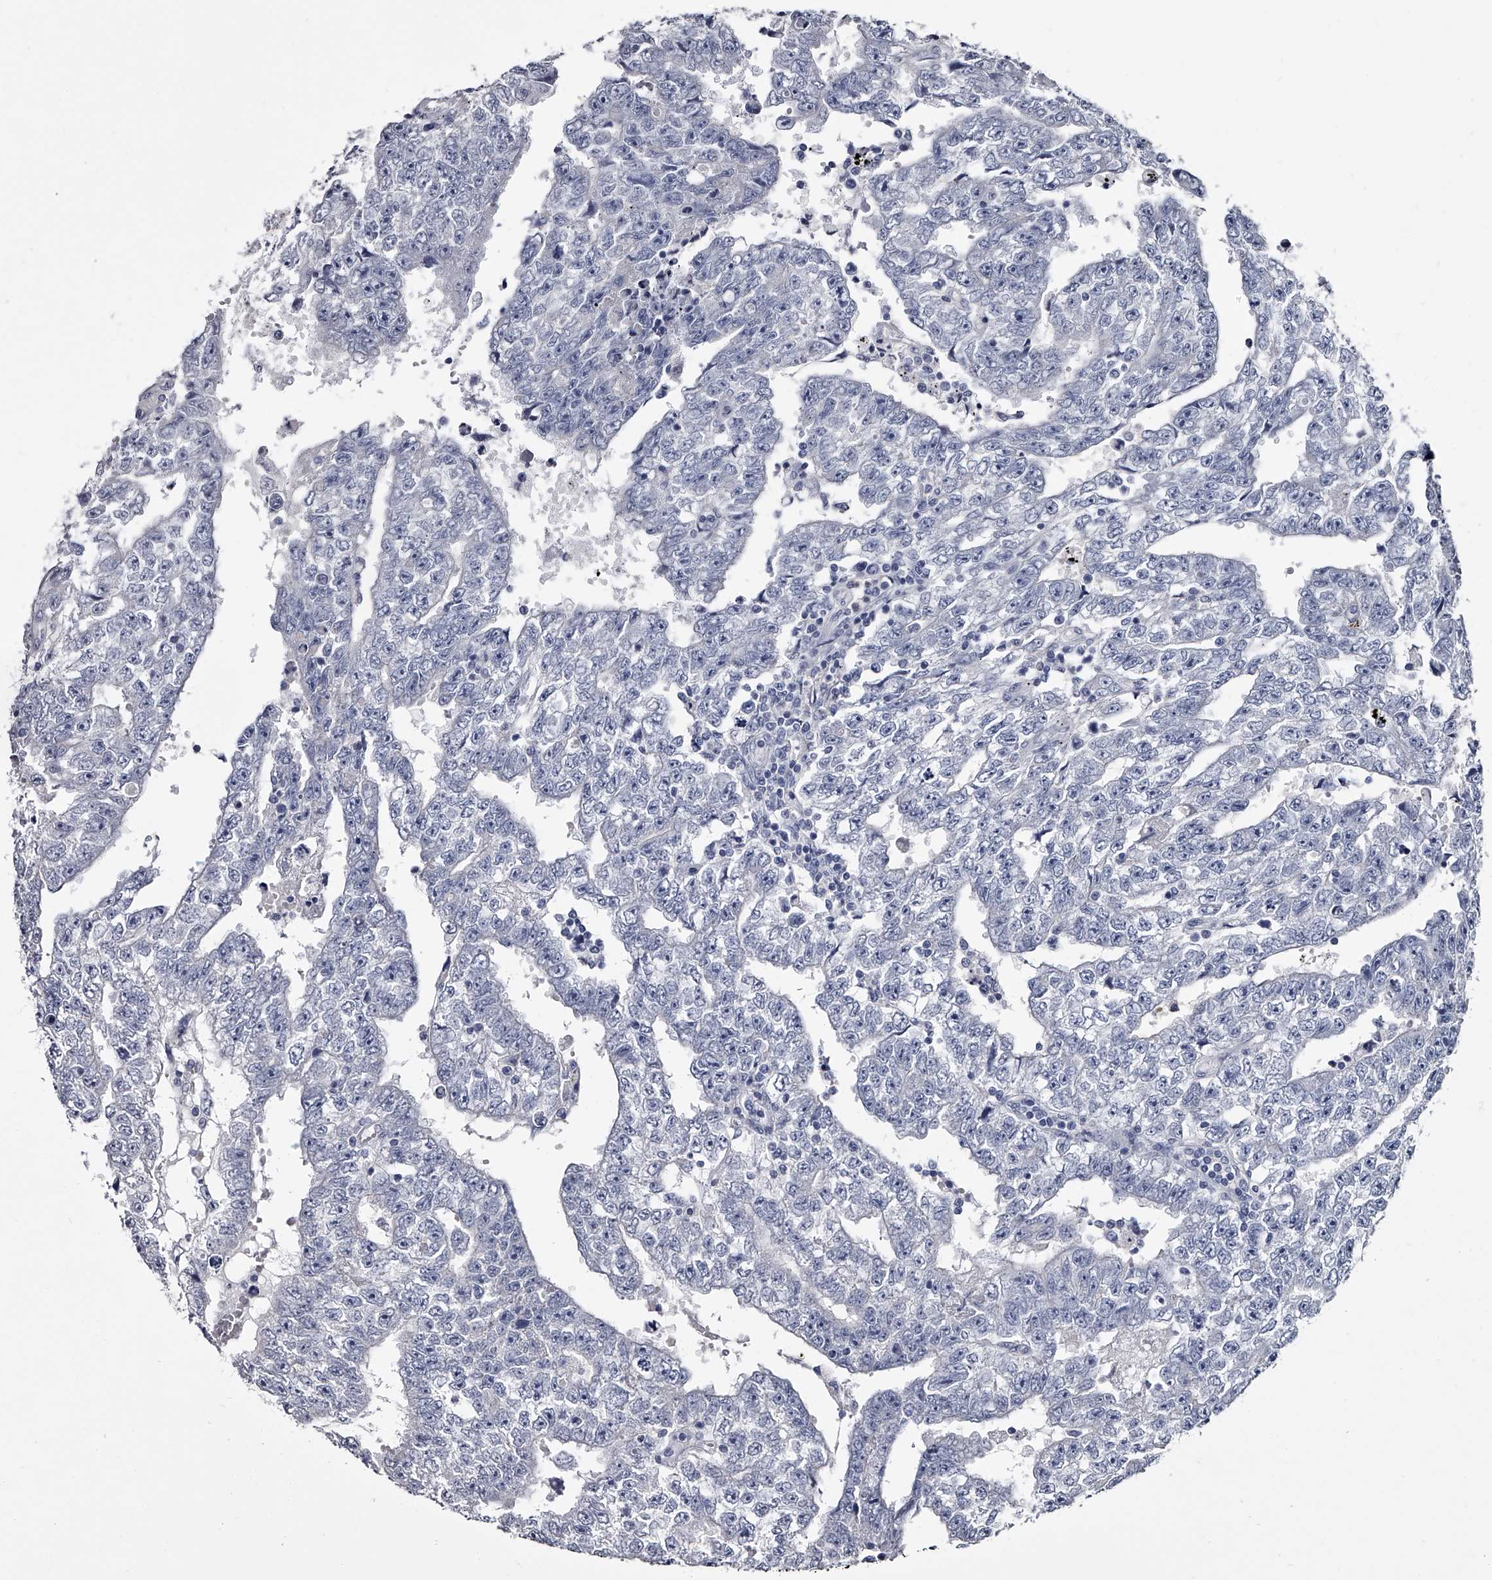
{"staining": {"intensity": "negative", "quantity": "none", "location": "none"}, "tissue": "testis cancer", "cell_type": "Tumor cells", "image_type": "cancer", "snomed": [{"axis": "morphology", "description": "Carcinoma, Embryonal, NOS"}, {"axis": "topography", "description": "Testis"}], "caption": "Micrograph shows no protein positivity in tumor cells of embryonal carcinoma (testis) tissue.", "gene": "GAPVD1", "patient": {"sex": "male", "age": 25}}